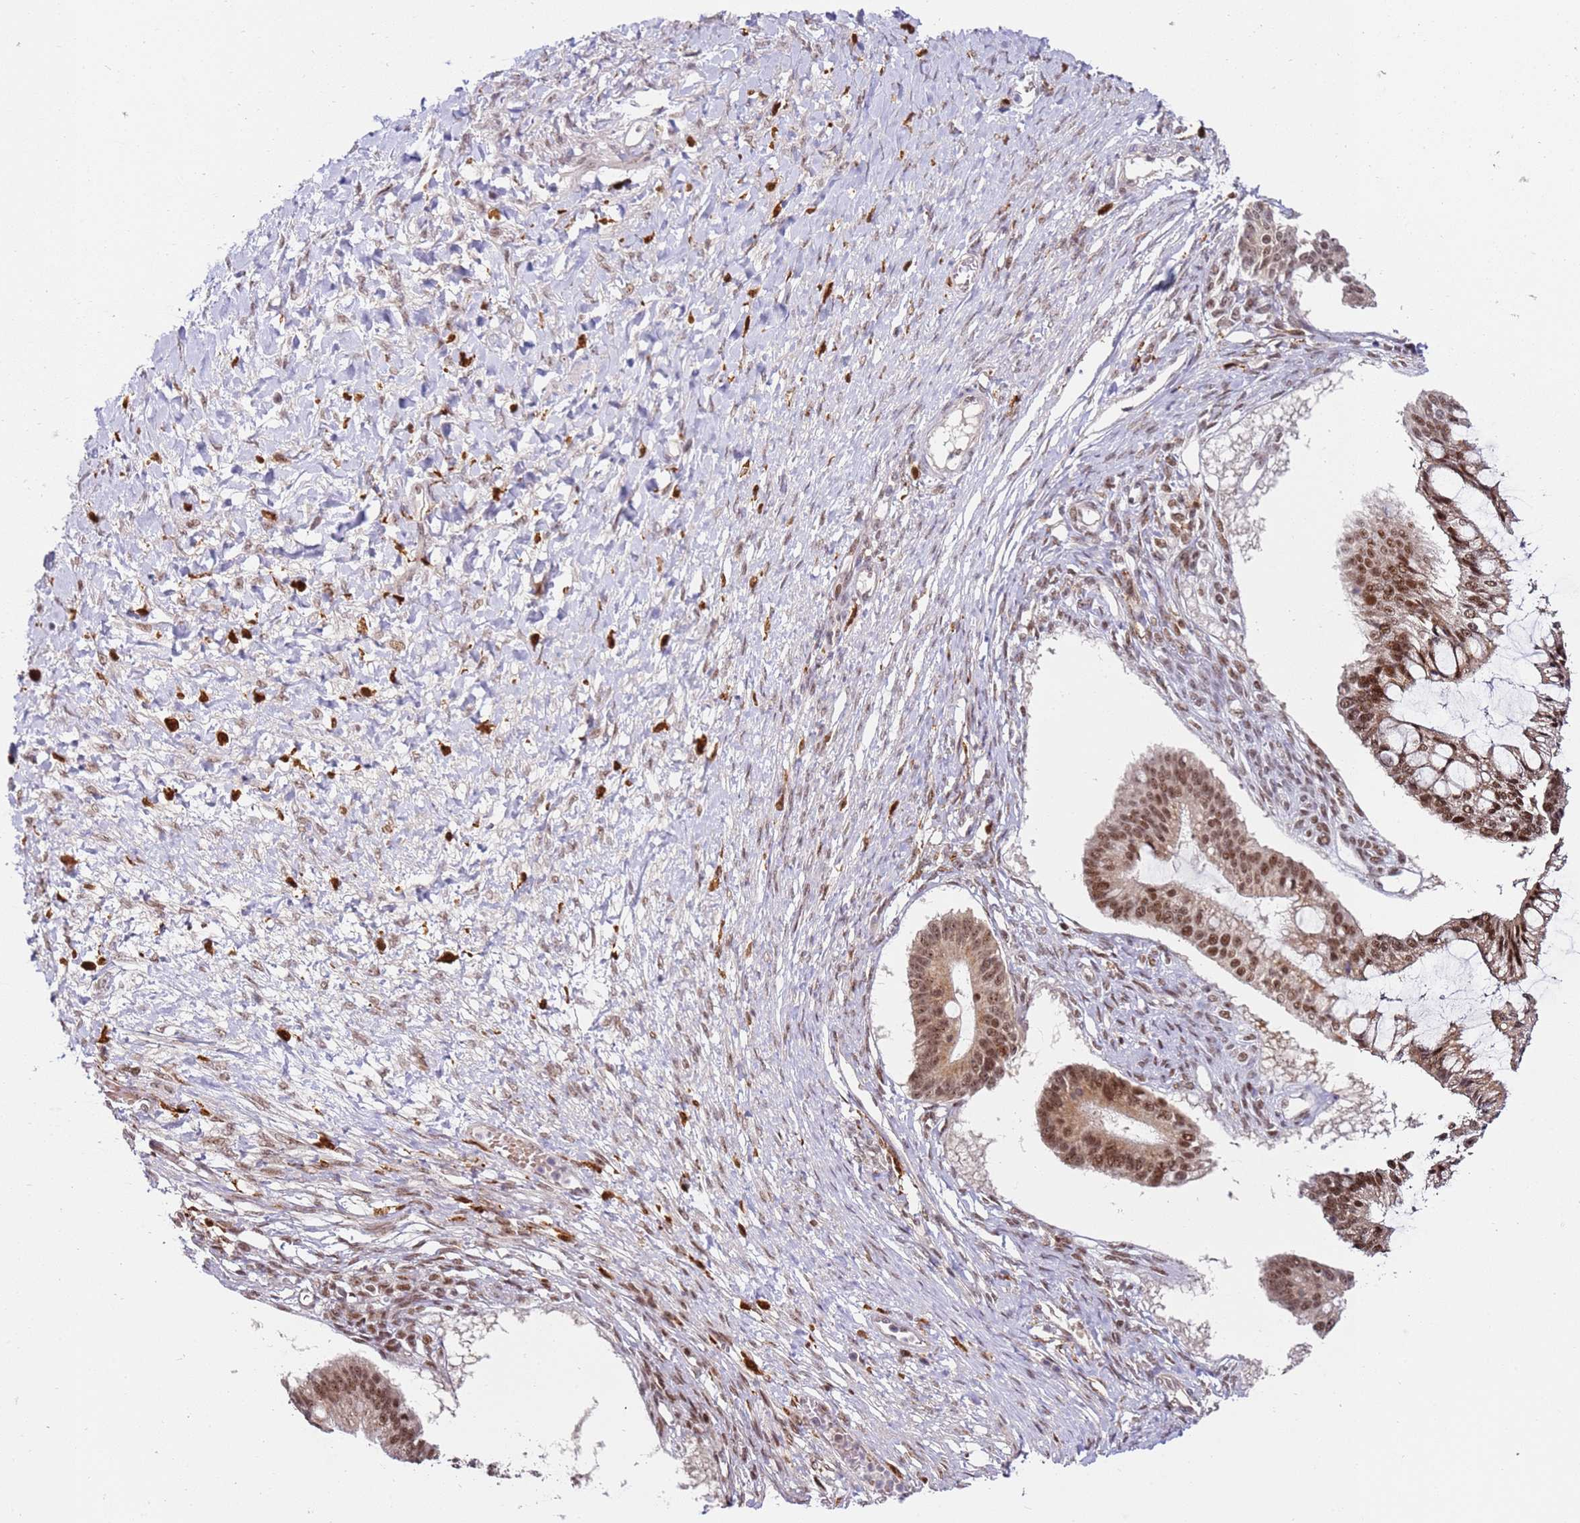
{"staining": {"intensity": "moderate", "quantity": ">75%", "location": "nuclear"}, "tissue": "ovarian cancer", "cell_type": "Tumor cells", "image_type": "cancer", "snomed": [{"axis": "morphology", "description": "Cystadenocarcinoma, mucinous, NOS"}, {"axis": "topography", "description": "Ovary"}], "caption": "There is medium levels of moderate nuclear expression in tumor cells of ovarian cancer, as demonstrated by immunohistochemical staining (brown color).", "gene": "LGALSL", "patient": {"sex": "female", "age": 73}}